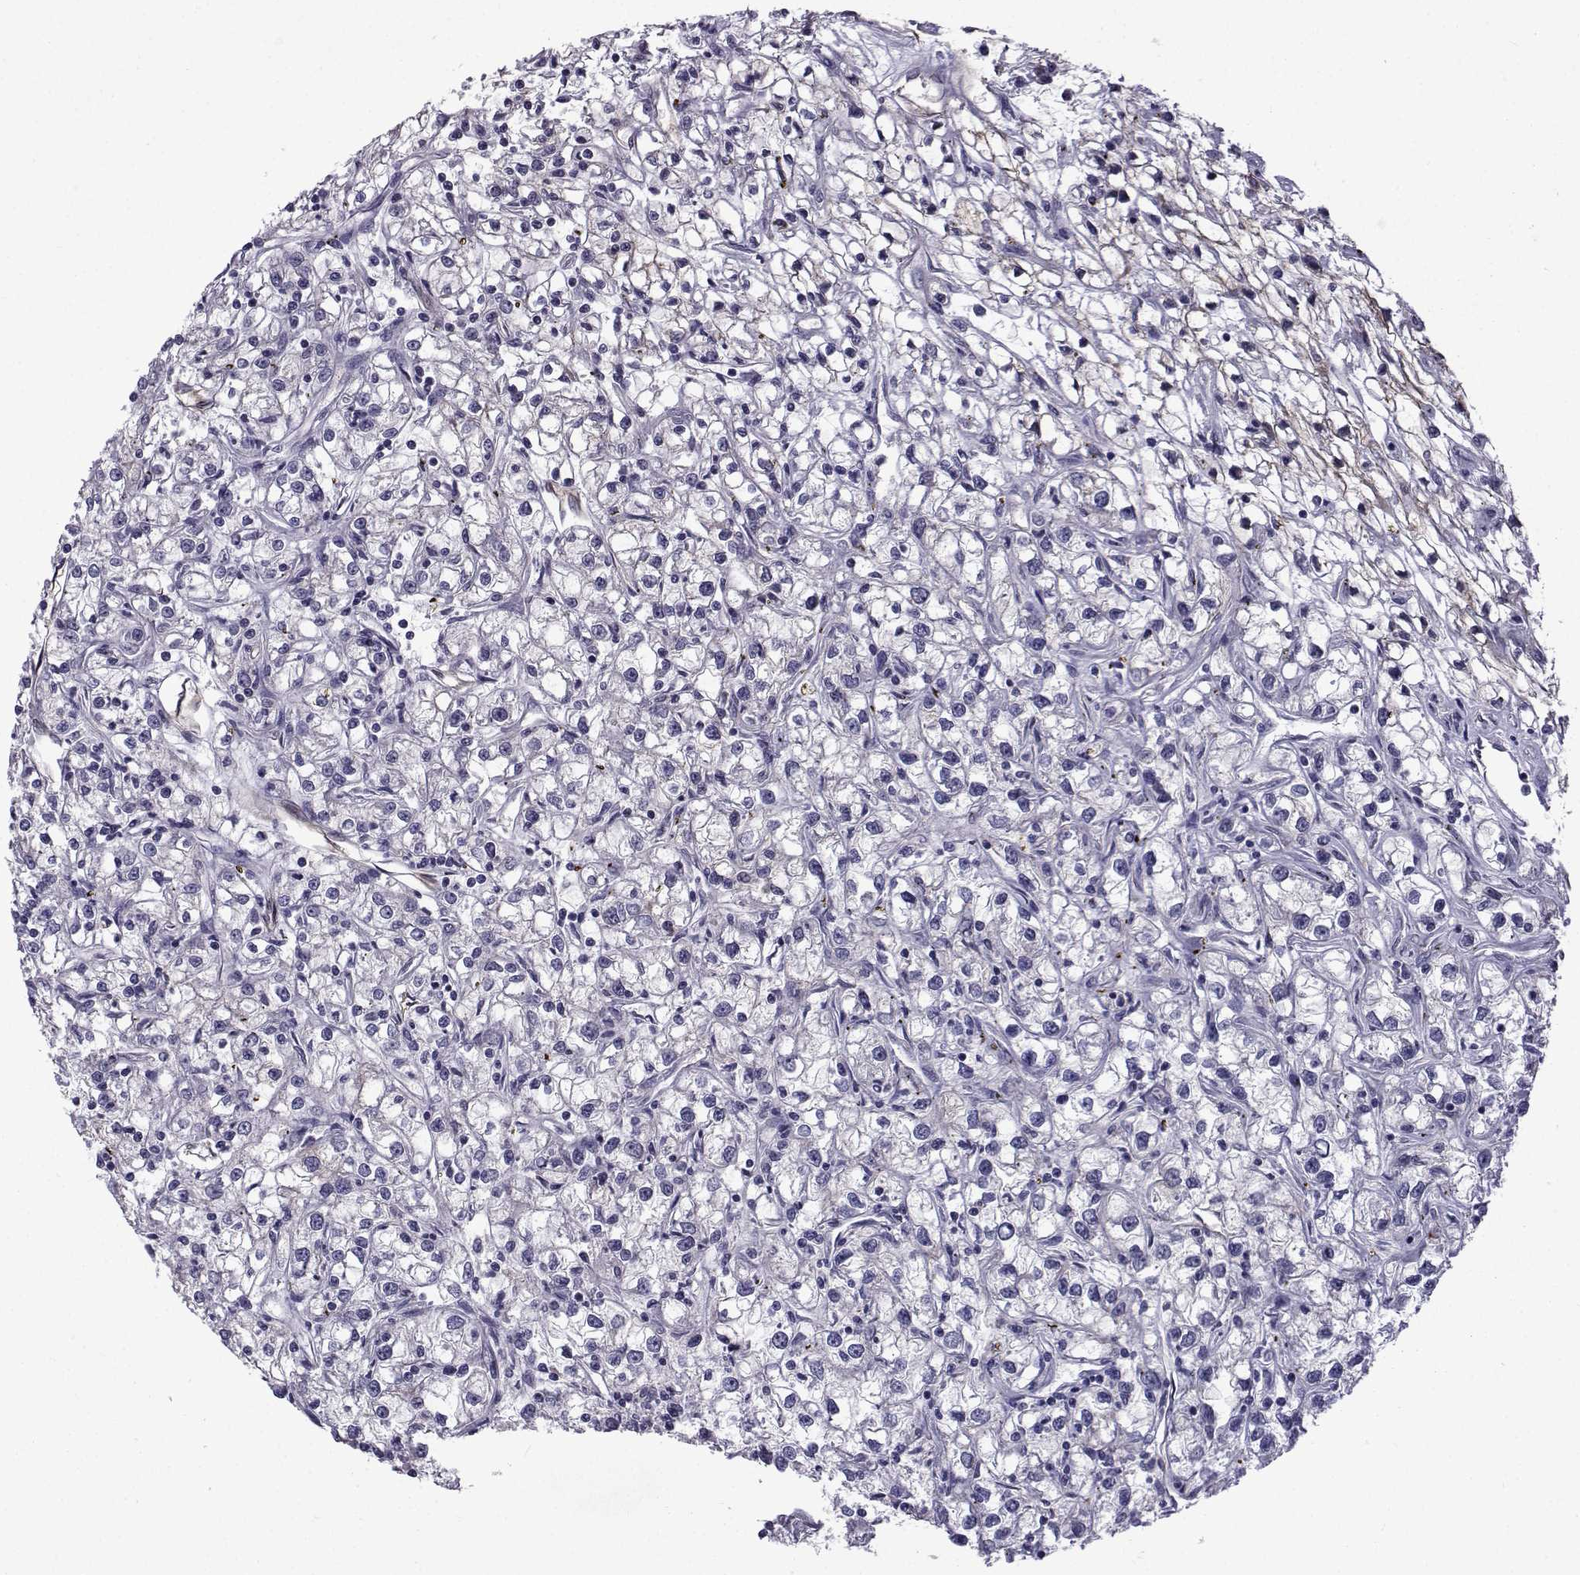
{"staining": {"intensity": "negative", "quantity": "none", "location": "none"}, "tissue": "renal cancer", "cell_type": "Tumor cells", "image_type": "cancer", "snomed": [{"axis": "morphology", "description": "Adenocarcinoma, NOS"}, {"axis": "topography", "description": "Kidney"}], "caption": "Tumor cells are negative for brown protein staining in renal cancer.", "gene": "RBM24", "patient": {"sex": "female", "age": 59}}